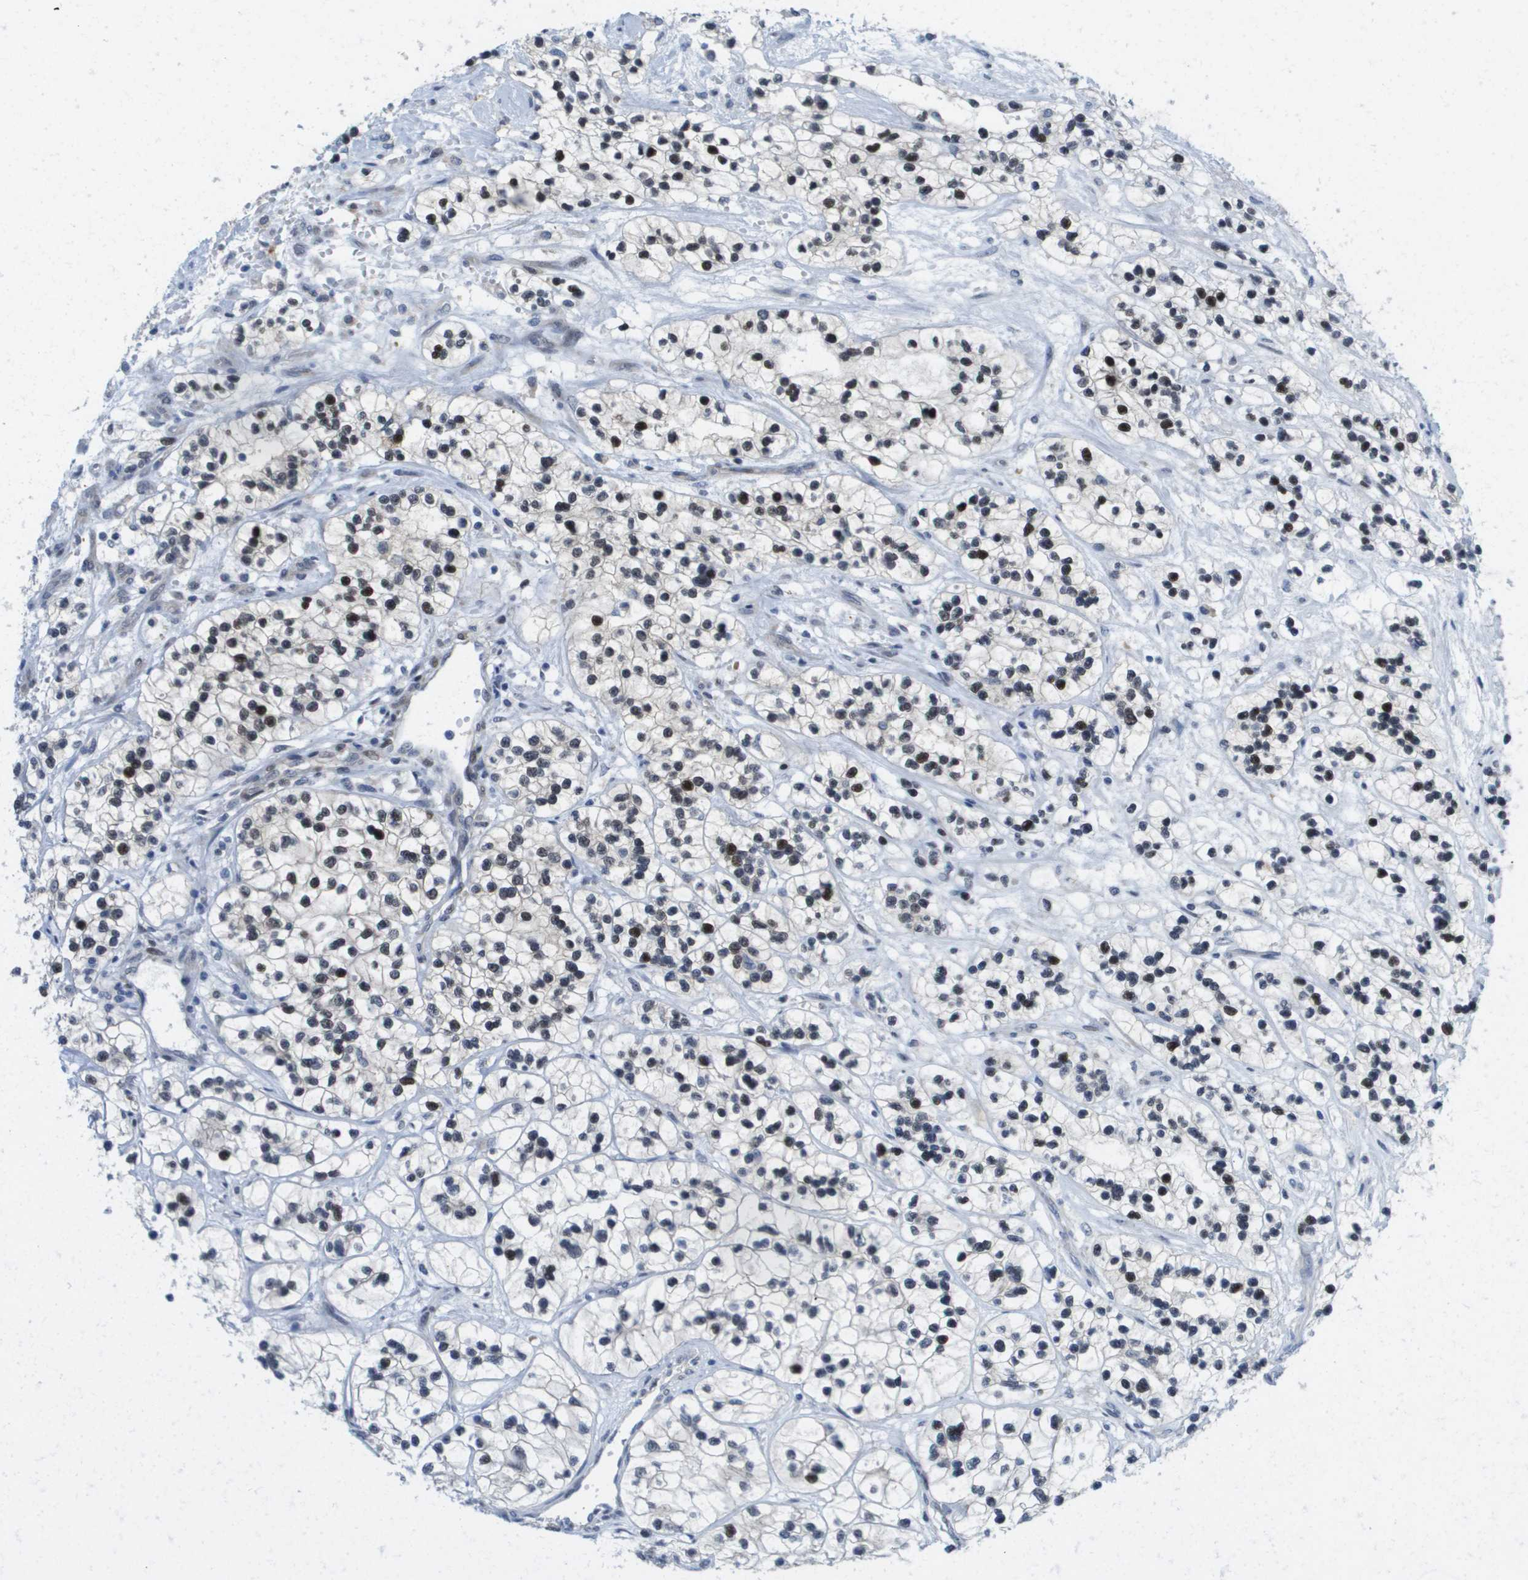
{"staining": {"intensity": "strong", "quantity": "25%-75%", "location": "nuclear"}, "tissue": "renal cancer", "cell_type": "Tumor cells", "image_type": "cancer", "snomed": [{"axis": "morphology", "description": "Adenocarcinoma, NOS"}, {"axis": "topography", "description": "Kidney"}], "caption": "Immunohistochemistry histopathology image of neoplastic tissue: renal cancer (adenocarcinoma) stained using immunohistochemistry (IHC) reveals high levels of strong protein expression localized specifically in the nuclear of tumor cells, appearing as a nuclear brown color.", "gene": "FKBP4", "patient": {"sex": "female", "age": 57}}